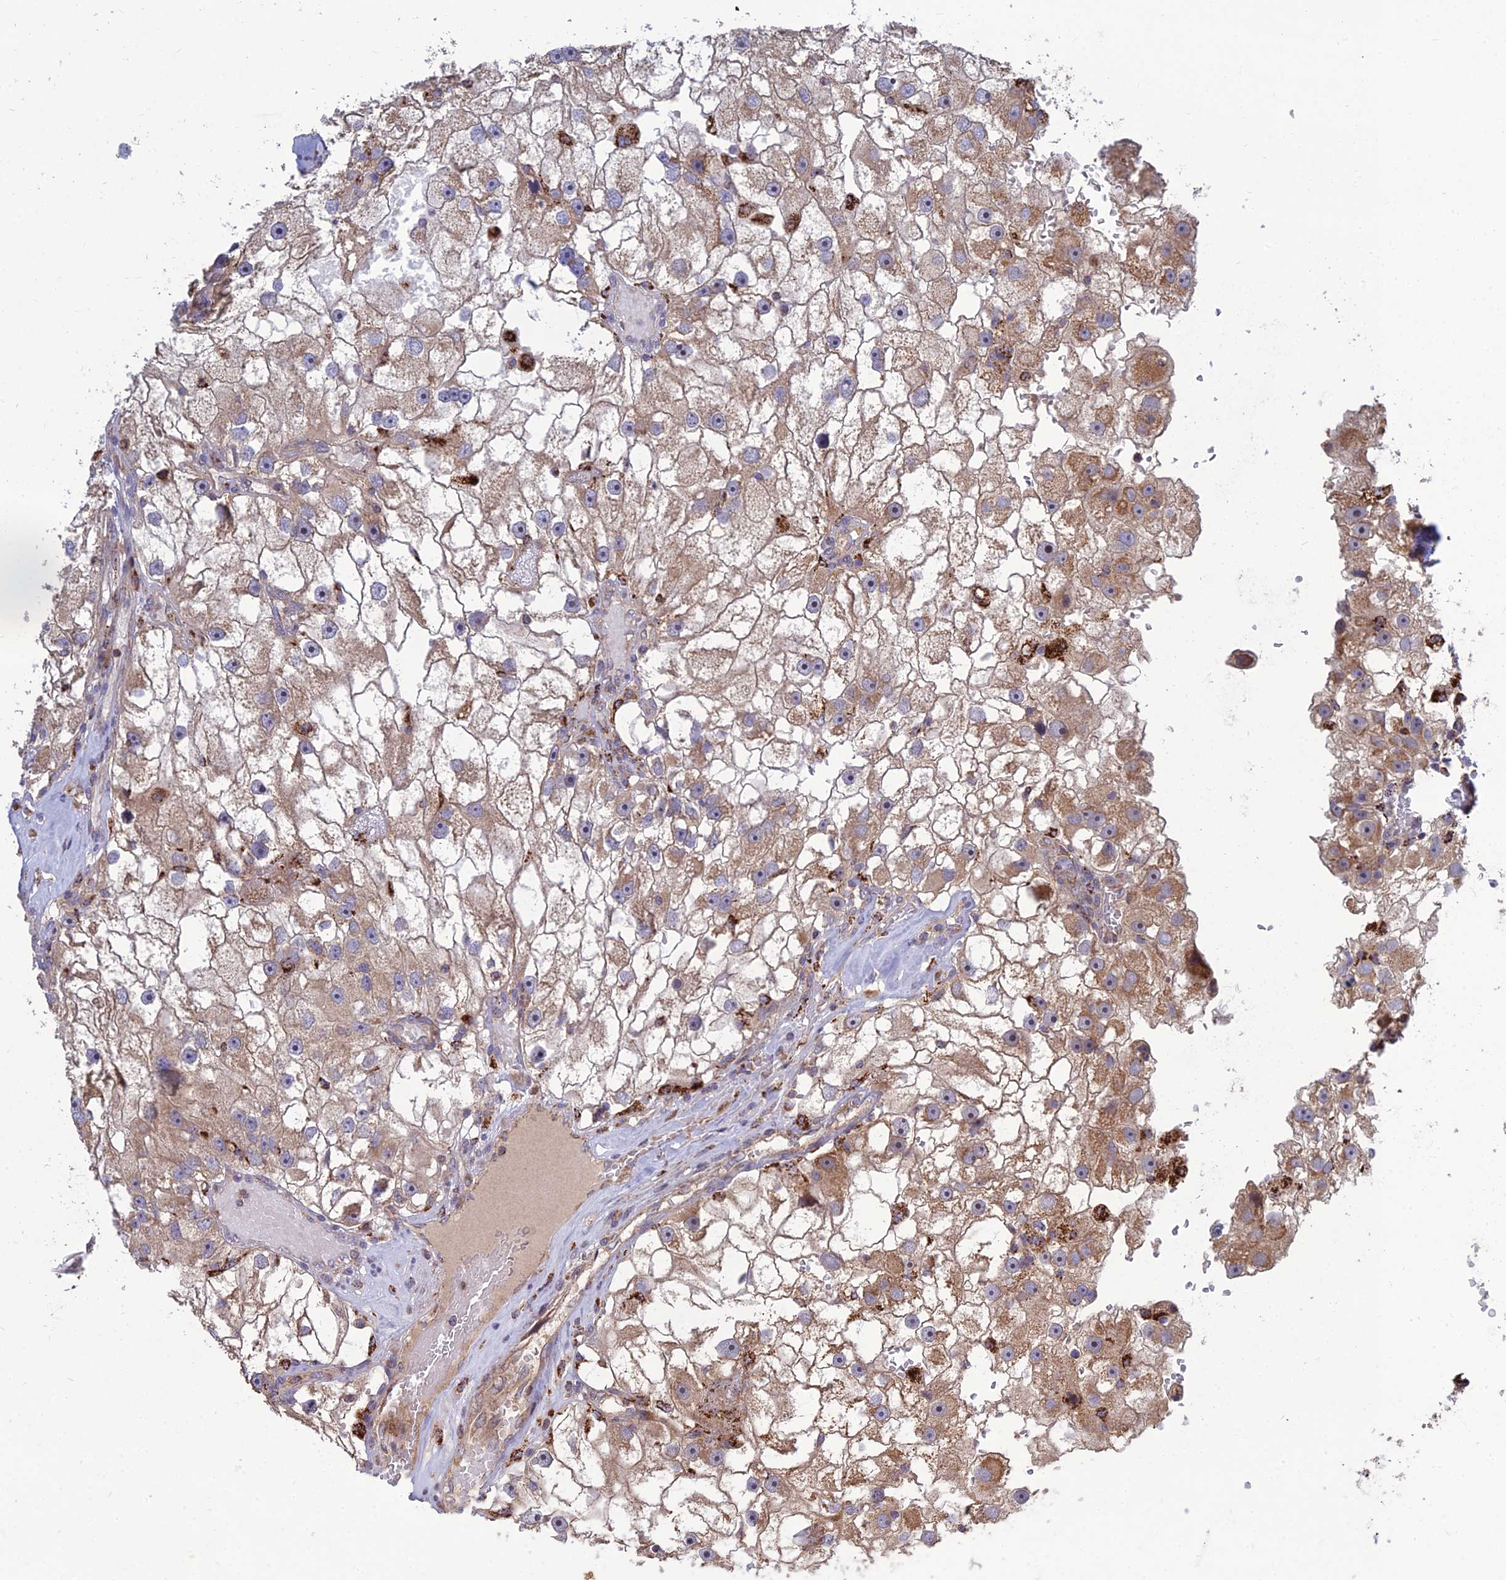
{"staining": {"intensity": "moderate", "quantity": "25%-75%", "location": "cytoplasmic/membranous"}, "tissue": "renal cancer", "cell_type": "Tumor cells", "image_type": "cancer", "snomed": [{"axis": "morphology", "description": "Adenocarcinoma, NOS"}, {"axis": "topography", "description": "Kidney"}], "caption": "An image of renal cancer stained for a protein displays moderate cytoplasmic/membranous brown staining in tumor cells. The staining is performed using DAB brown chromogen to label protein expression. The nuclei are counter-stained blue using hematoxylin.", "gene": "RIC8B", "patient": {"sex": "male", "age": 63}}